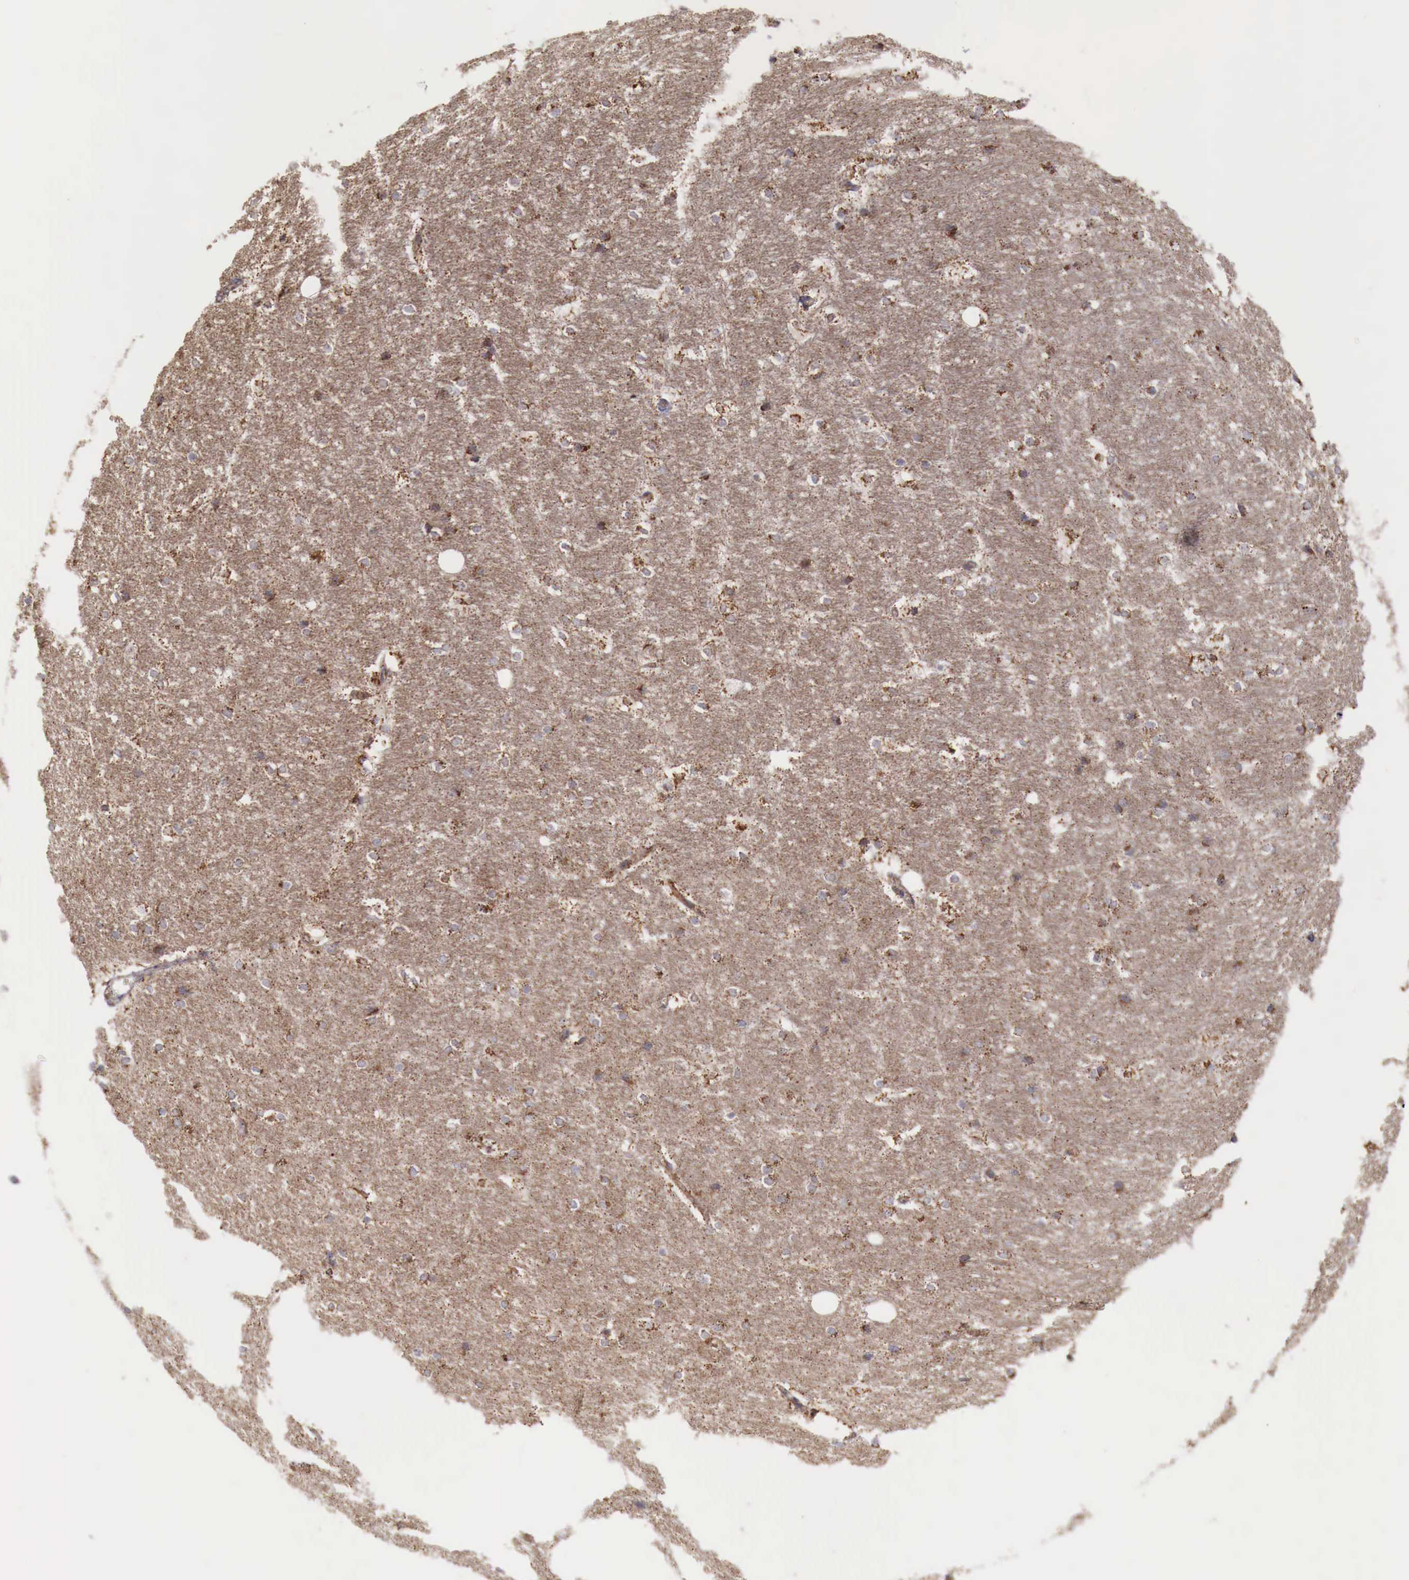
{"staining": {"intensity": "weak", "quantity": "<25%", "location": "cytoplasmic/membranous"}, "tissue": "hippocampus", "cell_type": "Glial cells", "image_type": "normal", "snomed": [{"axis": "morphology", "description": "Normal tissue, NOS"}, {"axis": "topography", "description": "Hippocampus"}], "caption": "An immunohistochemistry image of unremarkable hippocampus is shown. There is no staining in glial cells of hippocampus.", "gene": "XPNPEP3", "patient": {"sex": "female", "age": 19}}